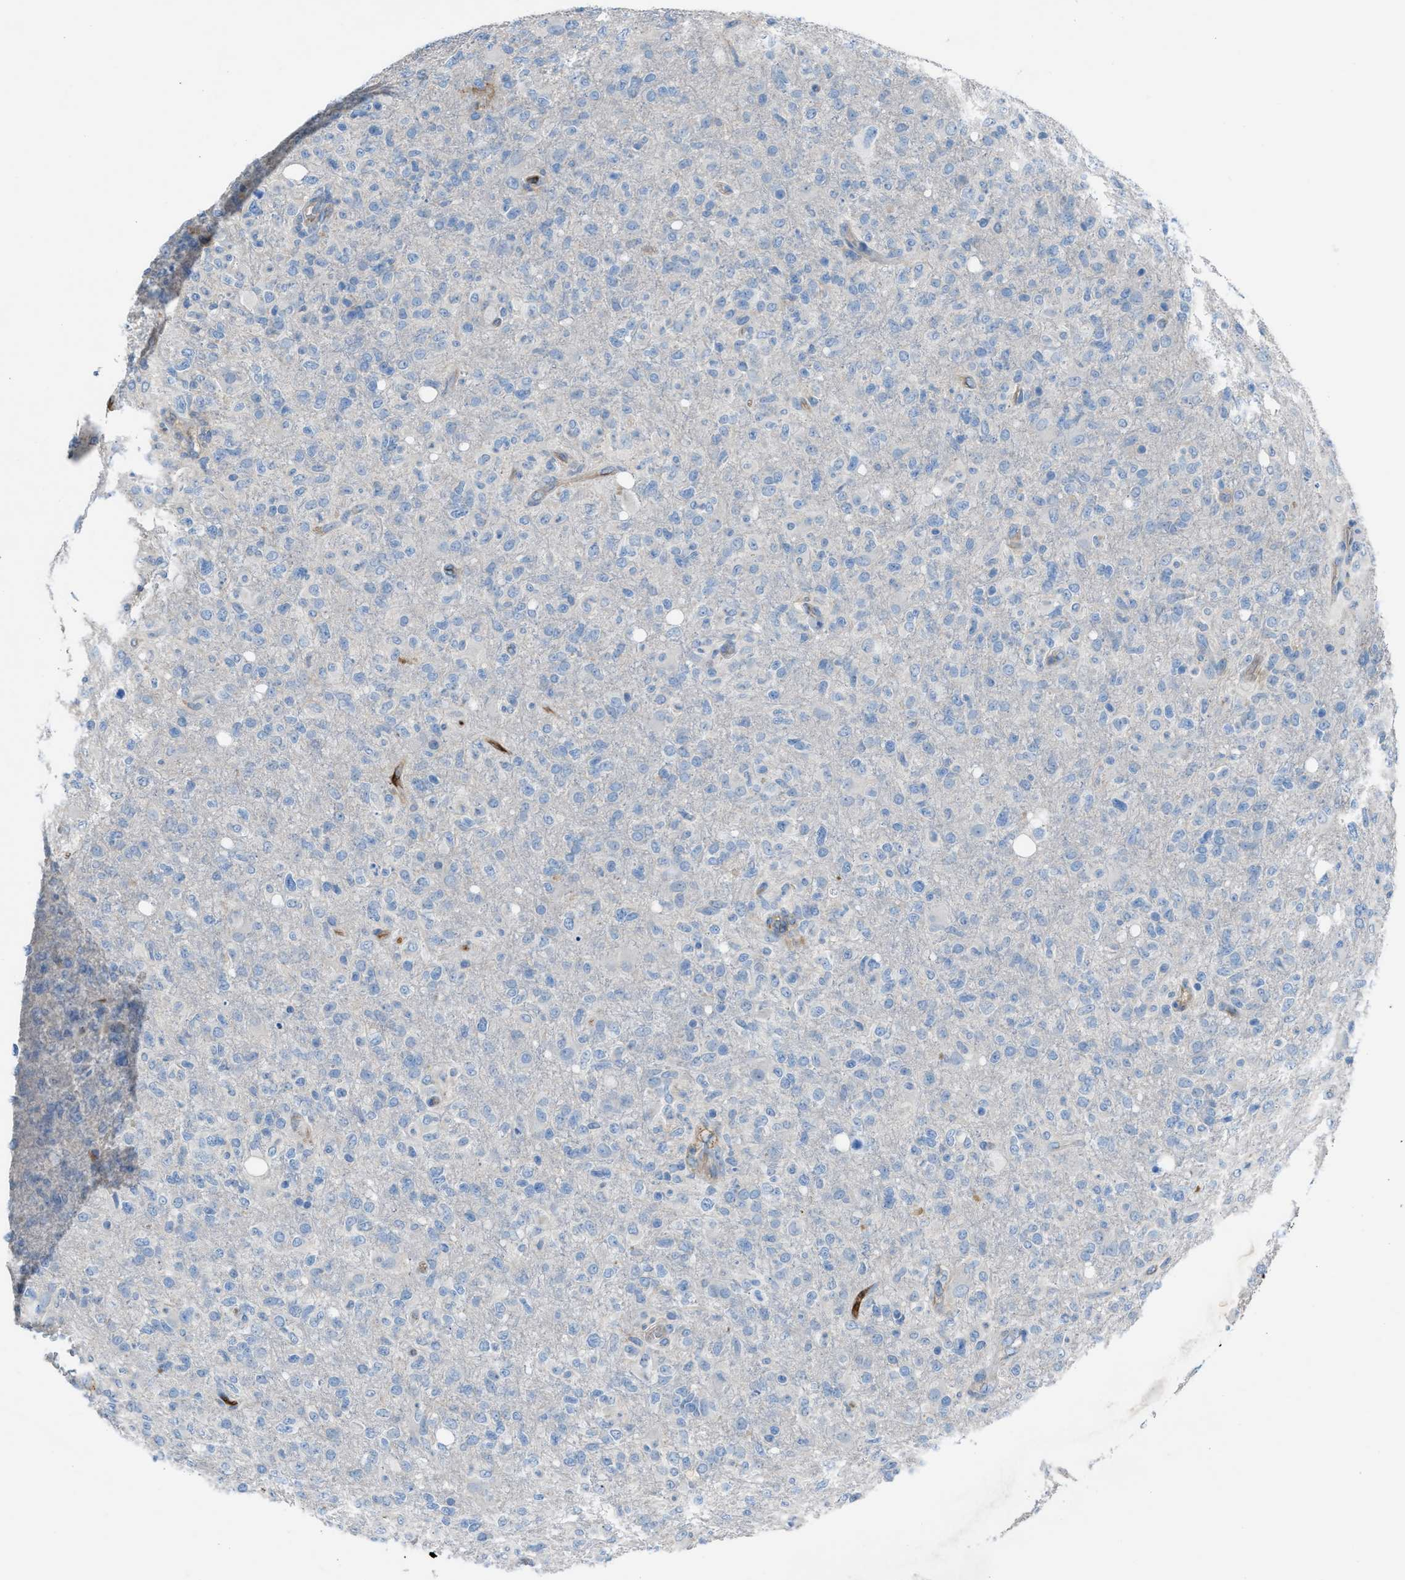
{"staining": {"intensity": "negative", "quantity": "none", "location": "none"}, "tissue": "glioma", "cell_type": "Tumor cells", "image_type": "cancer", "snomed": [{"axis": "morphology", "description": "Glioma, malignant, High grade"}, {"axis": "topography", "description": "Brain"}], "caption": "Glioma was stained to show a protein in brown. There is no significant staining in tumor cells. (IHC, brightfield microscopy, high magnification).", "gene": "DYSF", "patient": {"sex": "female", "age": 57}}